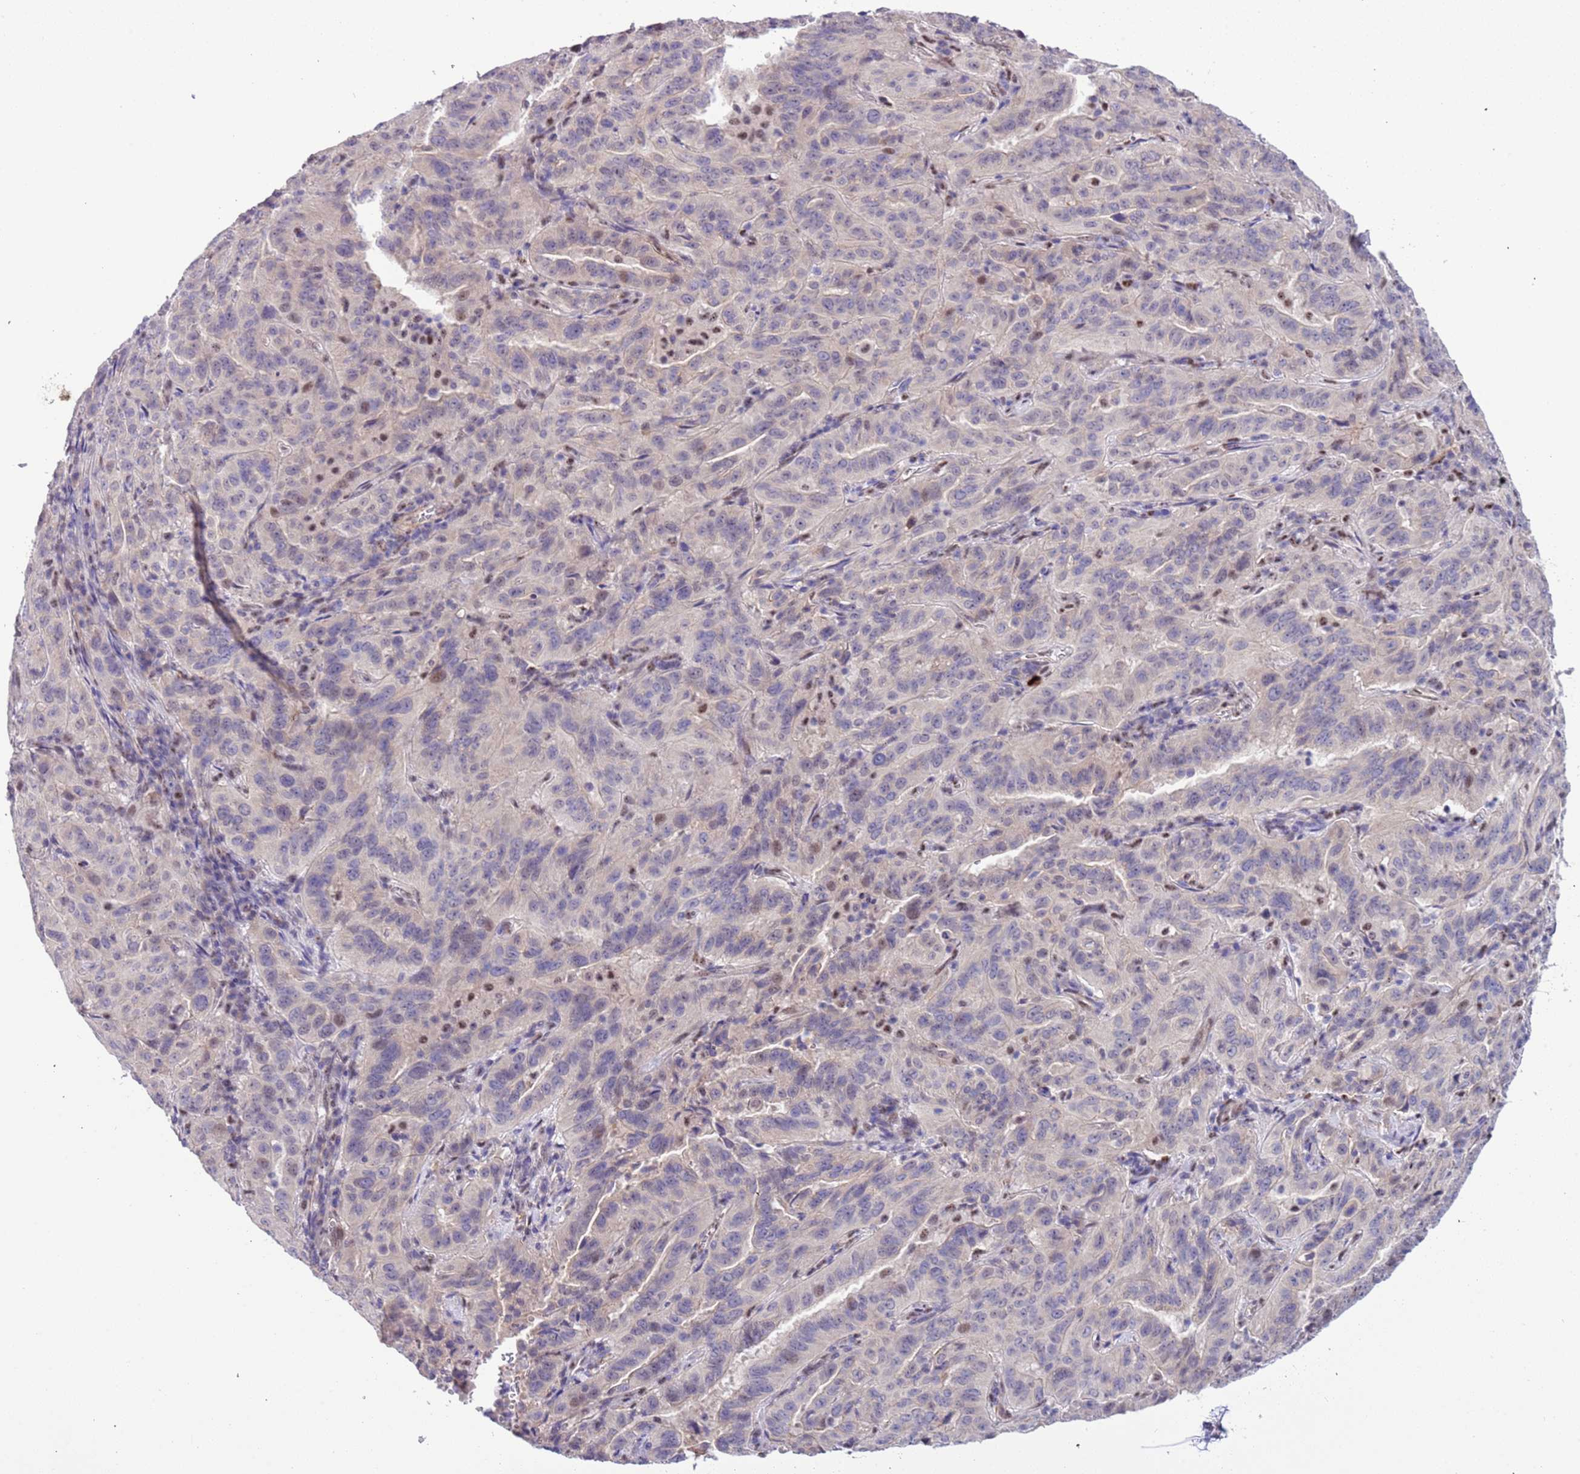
{"staining": {"intensity": "weak", "quantity": "<25%", "location": "nuclear"}, "tissue": "pancreatic cancer", "cell_type": "Tumor cells", "image_type": "cancer", "snomed": [{"axis": "morphology", "description": "Adenocarcinoma, NOS"}, {"axis": "topography", "description": "Pancreas"}], "caption": "An immunohistochemistry (IHC) image of adenocarcinoma (pancreatic) is shown. There is no staining in tumor cells of adenocarcinoma (pancreatic).", "gene": "PLEKHH1", "patient": {"sex": "male", "age": 63}}